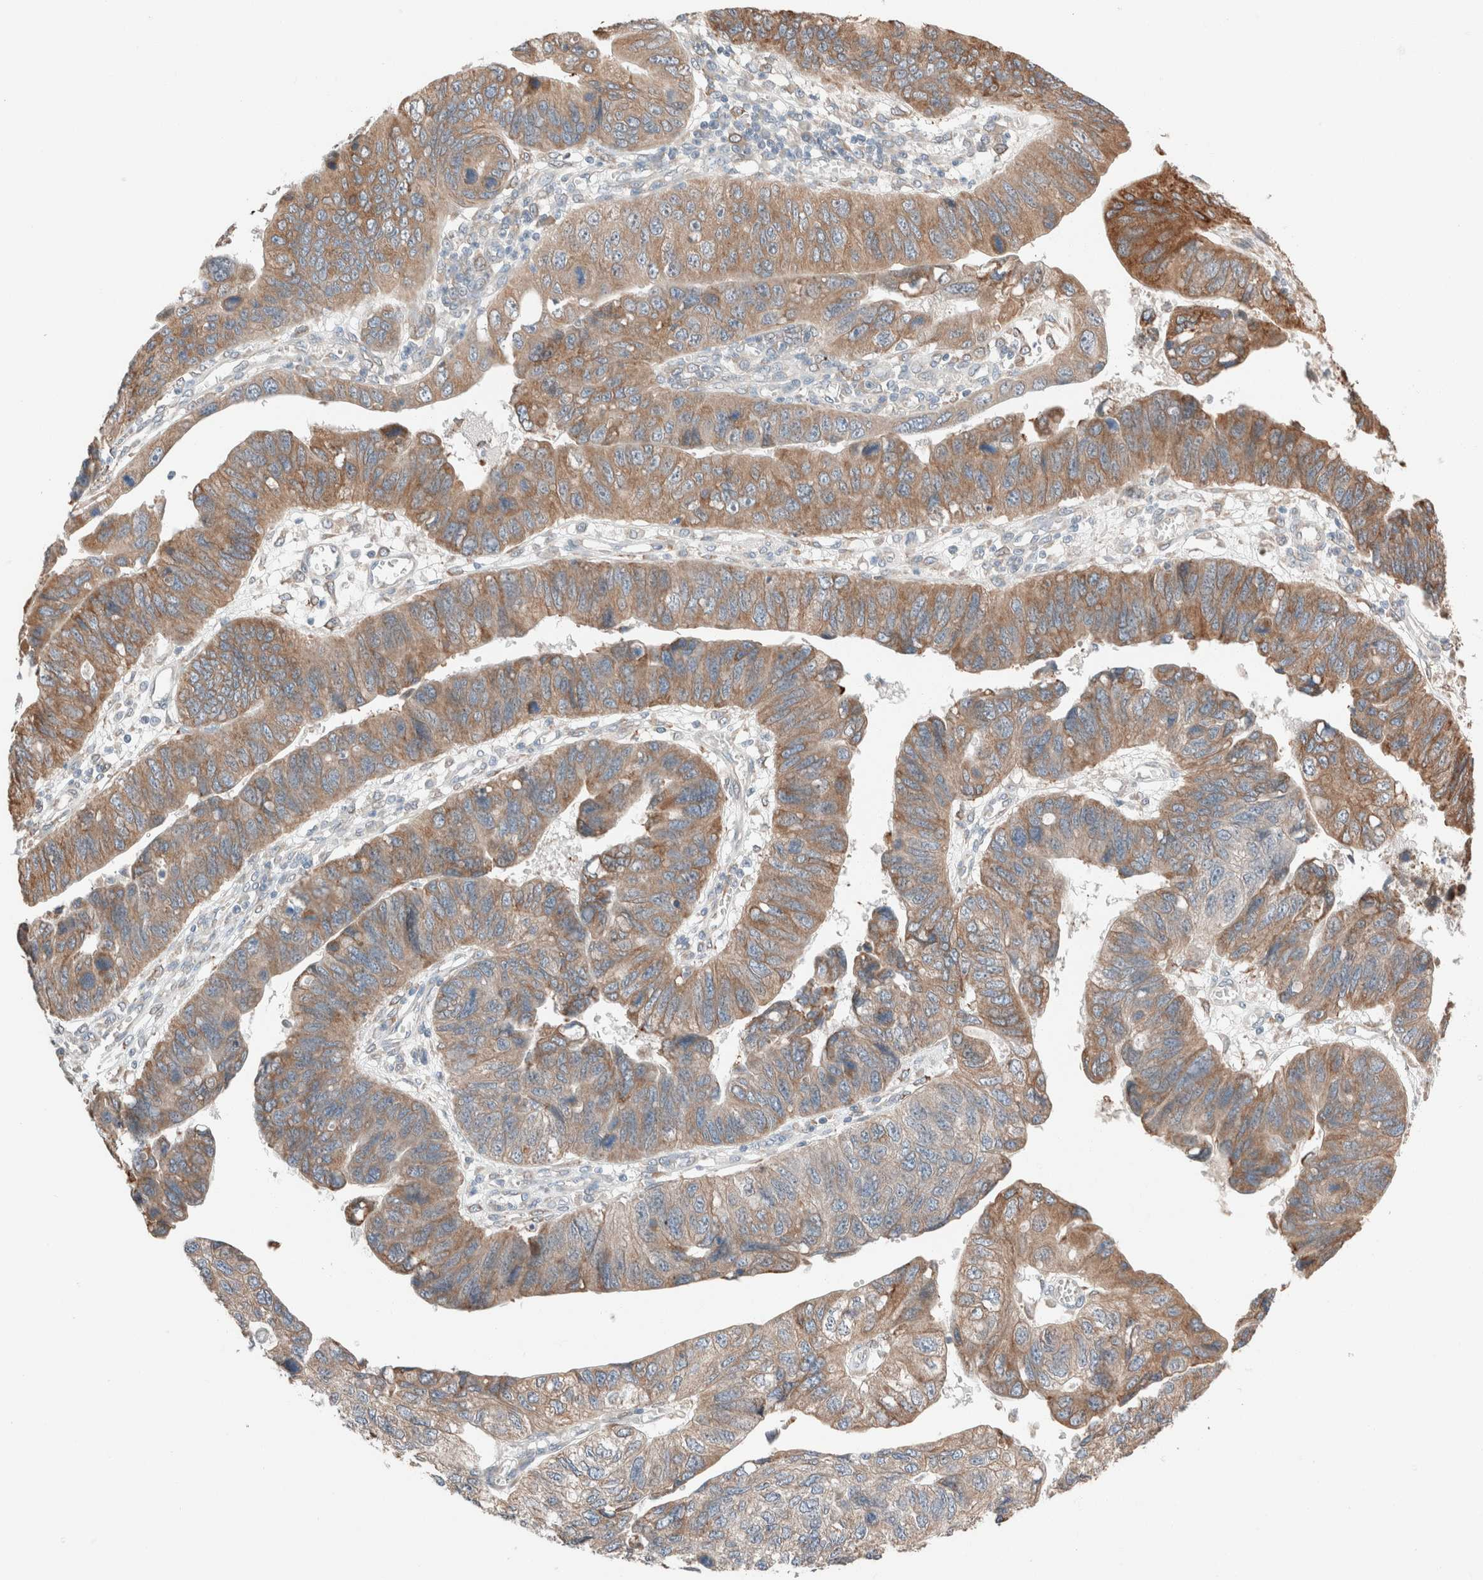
{"staining": {"intensity": "moderate", "quantity": "25%-75%", "location": "cytoplasmic/membranous"}, "tissue": "stomach cancer", "cell_type": "Tumor cells", "image_type": "cancer", "snomed": [{"axis": "morphology", "description": "Adenocarcinoma, NOS"}, {"axis": "topography", "description": "Stomach"}], "caption": "Protein staining displays moderate cytoplasmic/membranous expression in about 25%-75% of tumor cells in stomach adenocarcinoma.", "gene": "PCM1", "patient": {"sex": "male", "age": 59}}